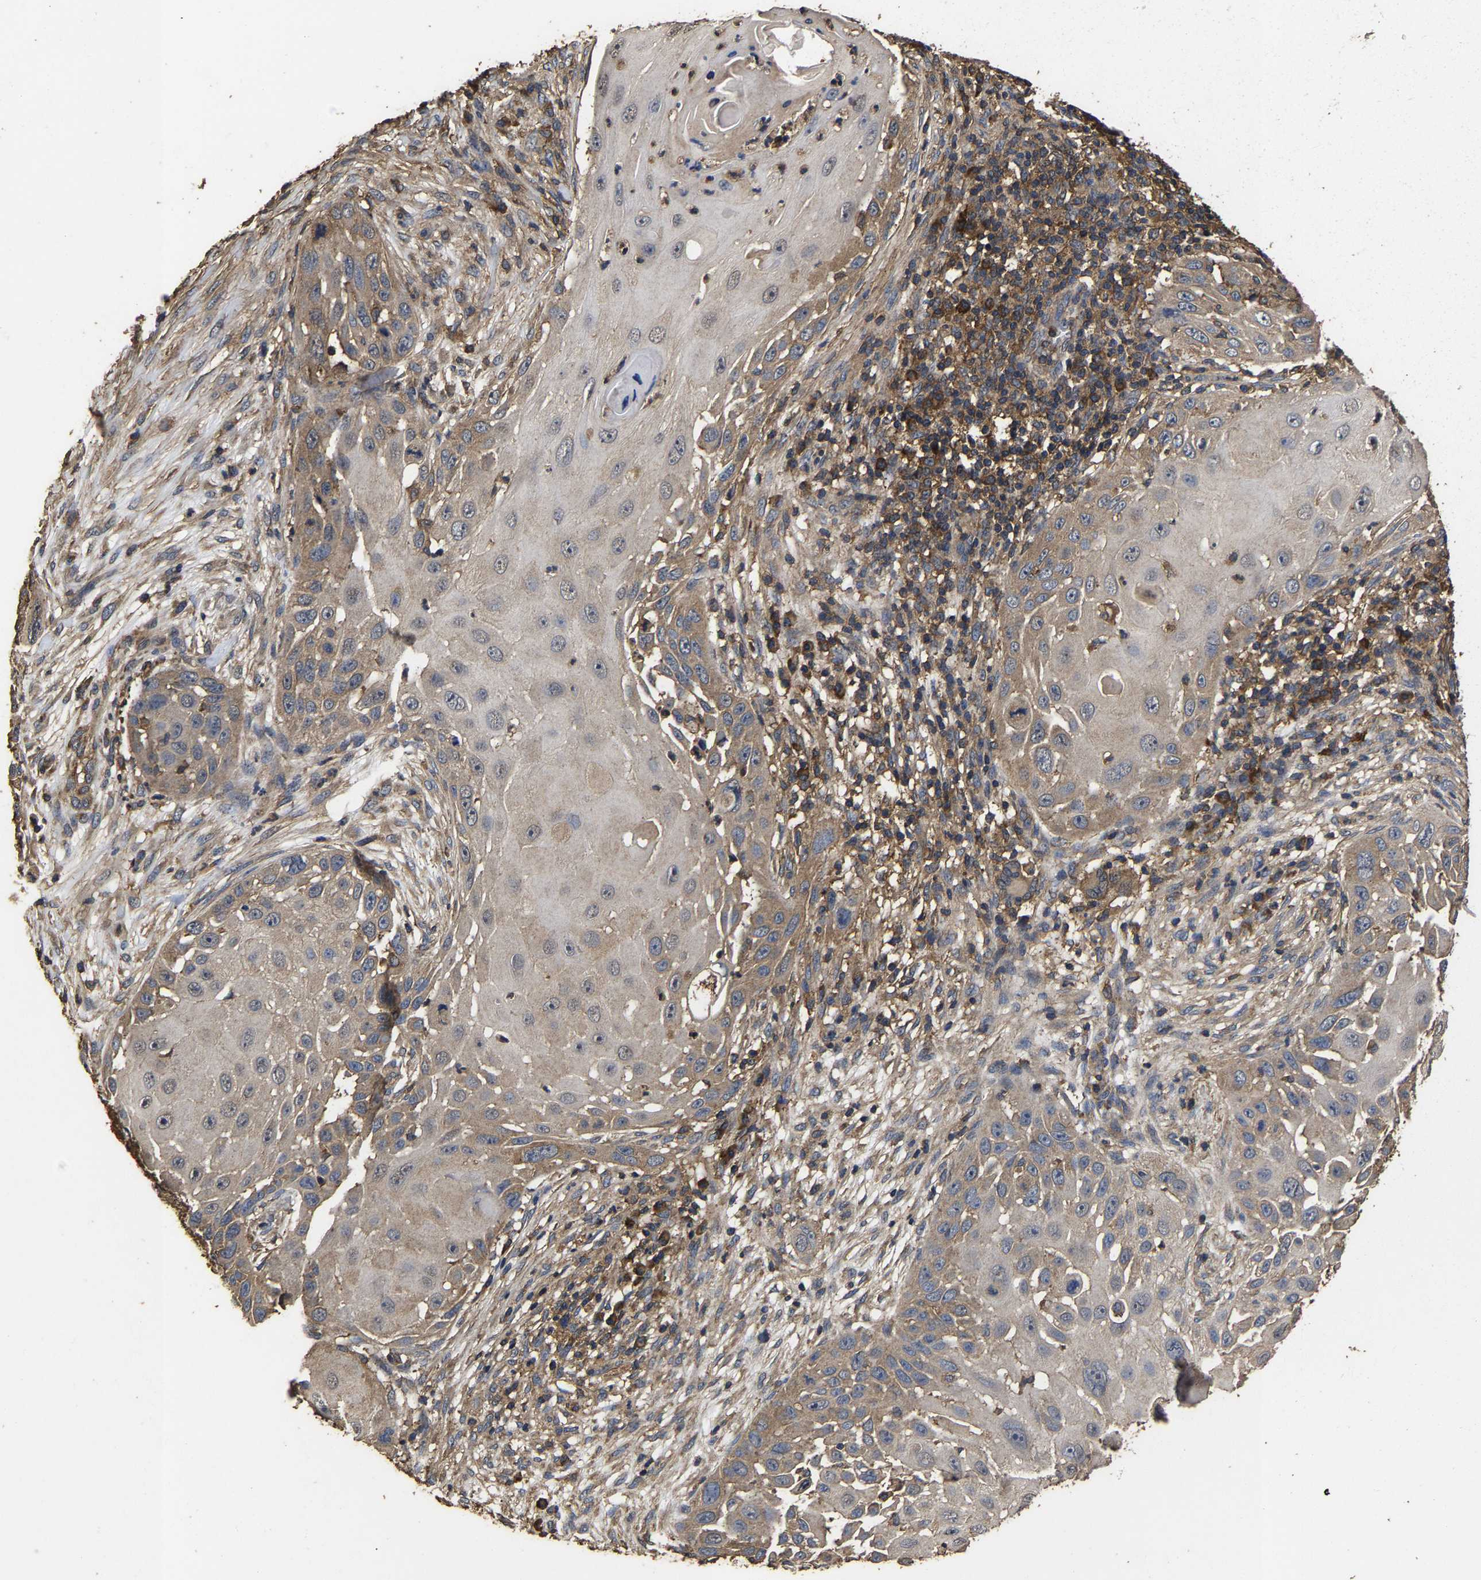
{"staining": {"intensity": "moderate", "quantity": "25%-75%", "location": "cytoplasmic/membranous"}, "tissue": "skin cancer", "cell_type": "Tumor cells", "image_type": "cancer", "snomed": [{"axis": "morphology", "description": "Squamous cell carcinoma, NOS"}, {"axis": "topography", "description": "Skin"}], "caption": "Moderate cytoplasmic/membranous positivity is present in about 25%-75% of tumor cells in skin cancer (squamous cell carcinoma). (DAB IHC with brightfield microscopy, high magnification).", "gene": "ITCH", "patient": {"sex": "female", "age": 44}}